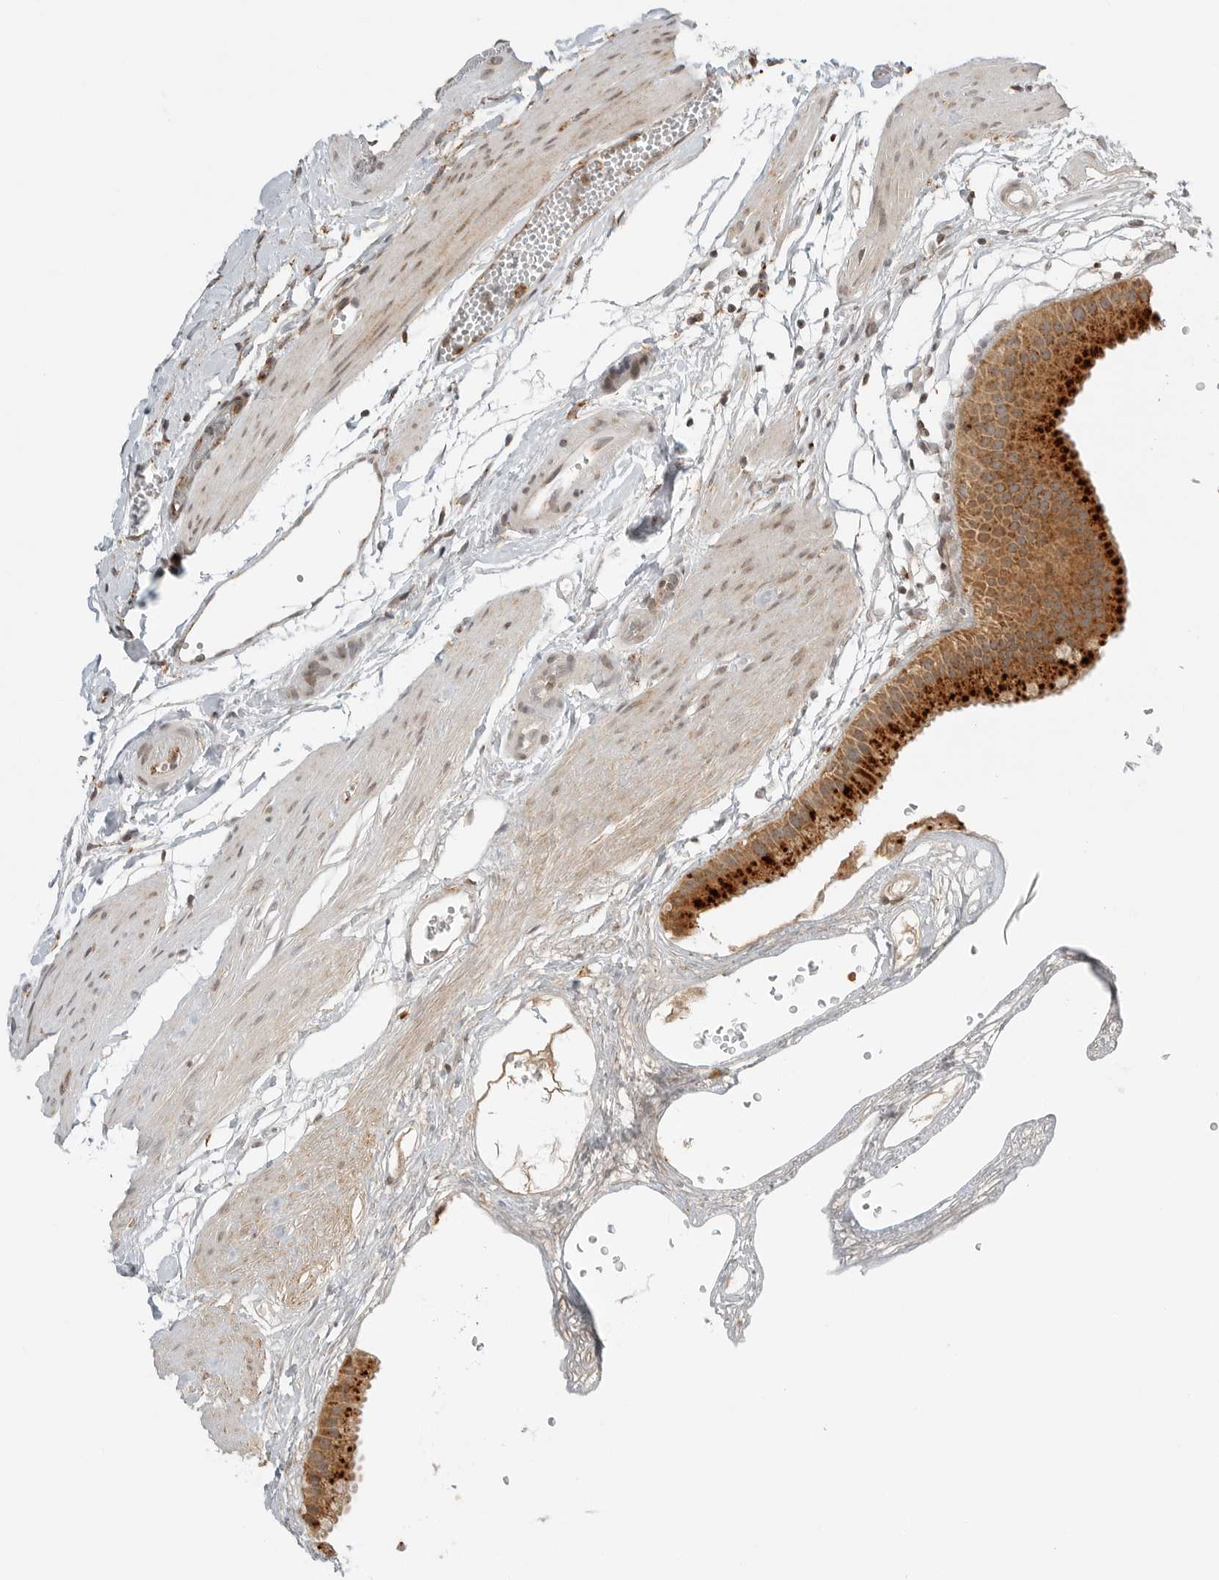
{"staining": {"intensity": "strong", "quantity": ">75%", "location": "cytoplasmic/membranous"}, "tissue": "gallbladder", "cell_type": "Glandular cells", "image_type": "normal", "snomed": [{"axis": "morphology", "description": "Normal tissue, NOS"}, {"axis": "topography", "description": "Gallbladder"}], "caption": "This is a histology image of IHC staining of unremarkable gallbladder, which shows strong positivity in the cytoplasmic/membranous of glandular cells.", "gene": "IDUA", "patient": {"sex": "female", "age": 64}}